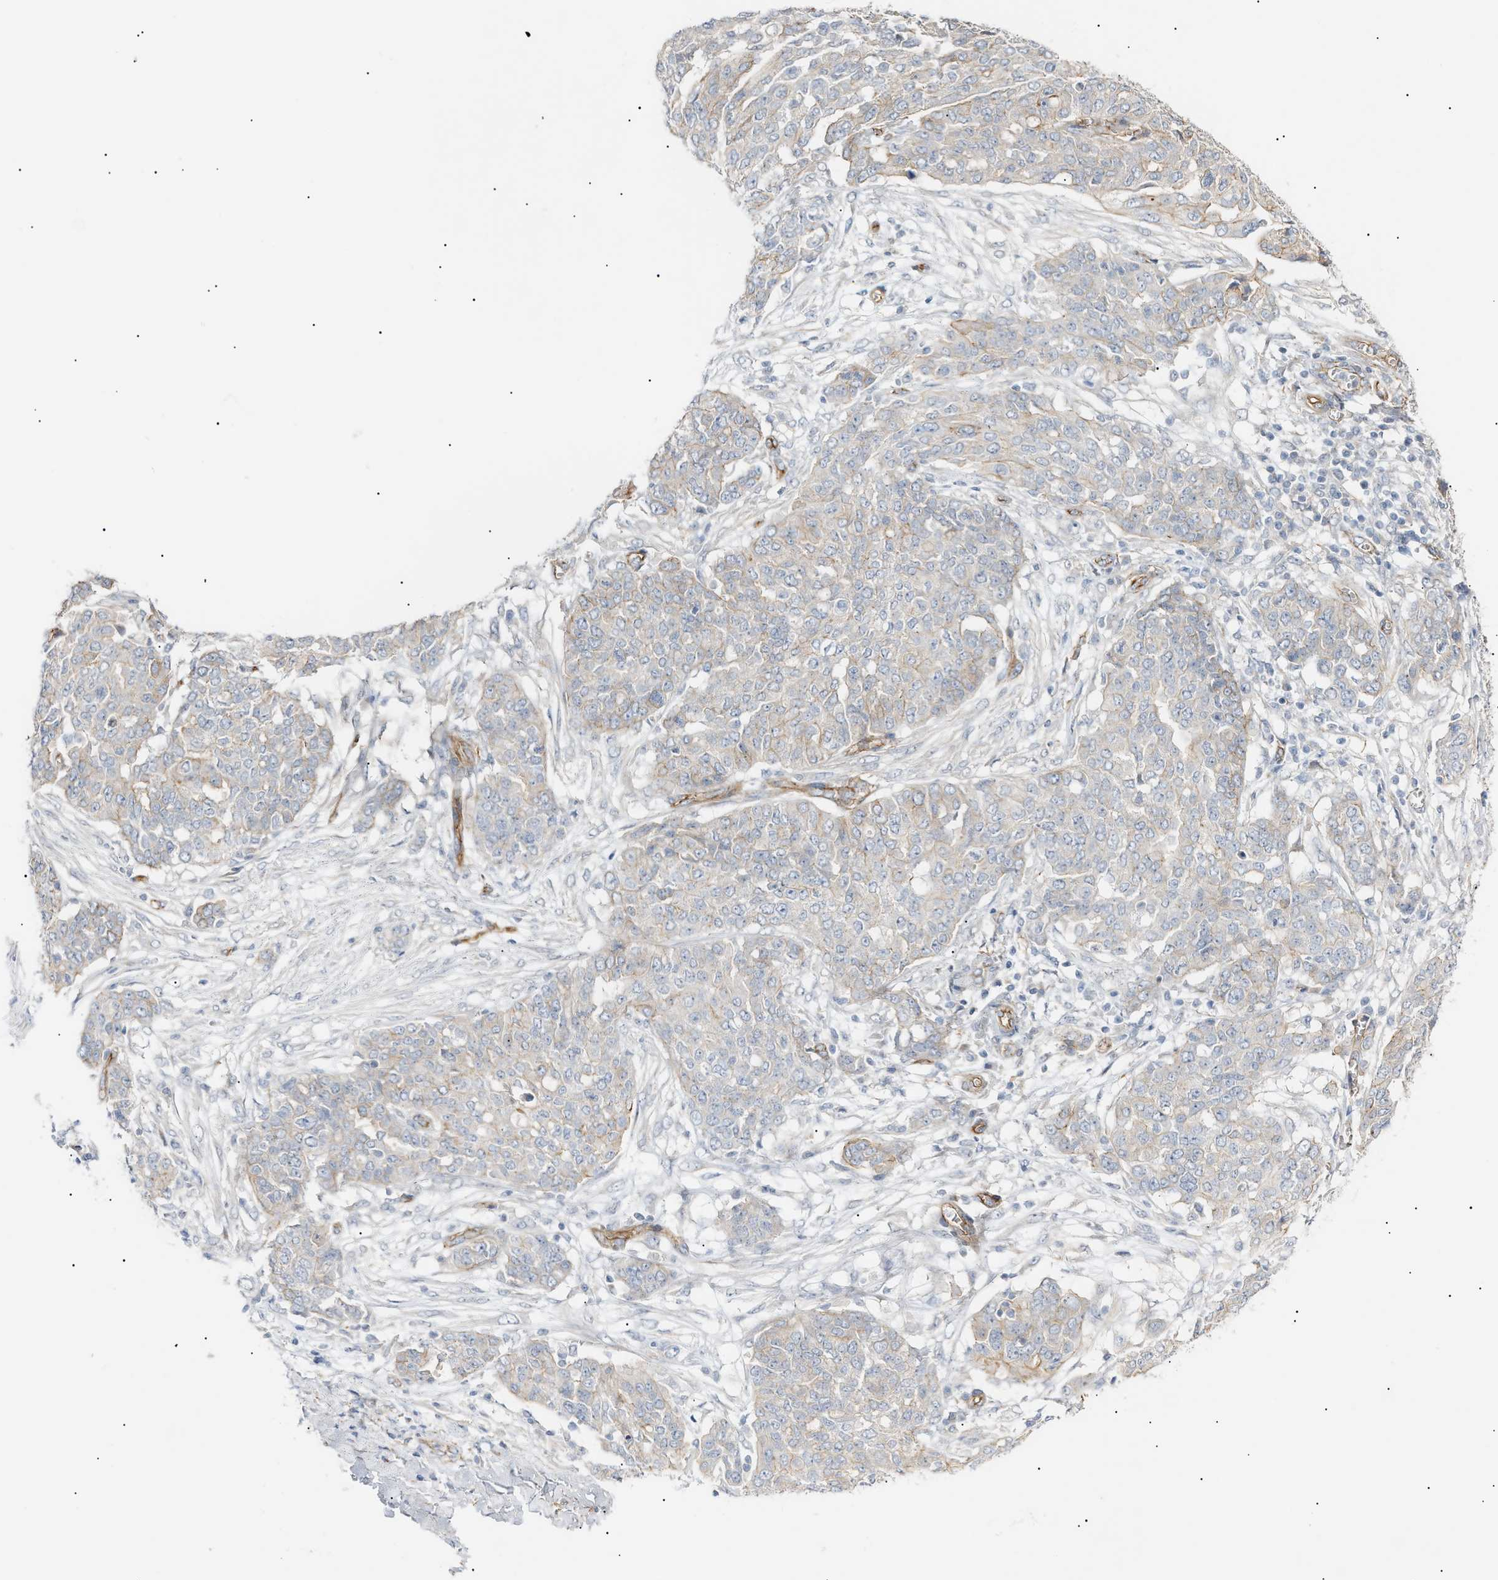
{"staining": {"intensity": "weak", "quantity": "<25%", "location": "cytoplasmic/membranous"}, "tissue": "ovarian cancer", "cell_type": "Tumor cells", "image_type": "cancer", "snomed": [{"axis": "morphology", "description": "Cystadenocarcinoma, serous, NOS"}, {"axis": "topography", "description": "Soft tissue"}, {"axis": "topography", "description": "Ovary"}], "caption": "This micrograph is of ovarian cancer (serous cystadenocarcinoma) stained with immunohistochemistry (IHC) to label a protein in brown with the nuclei are counter-stained blue. There is no positivity in tumor cells.", "gene": "ZFHX2", "patient": {"sex": "female", "age": 57}}